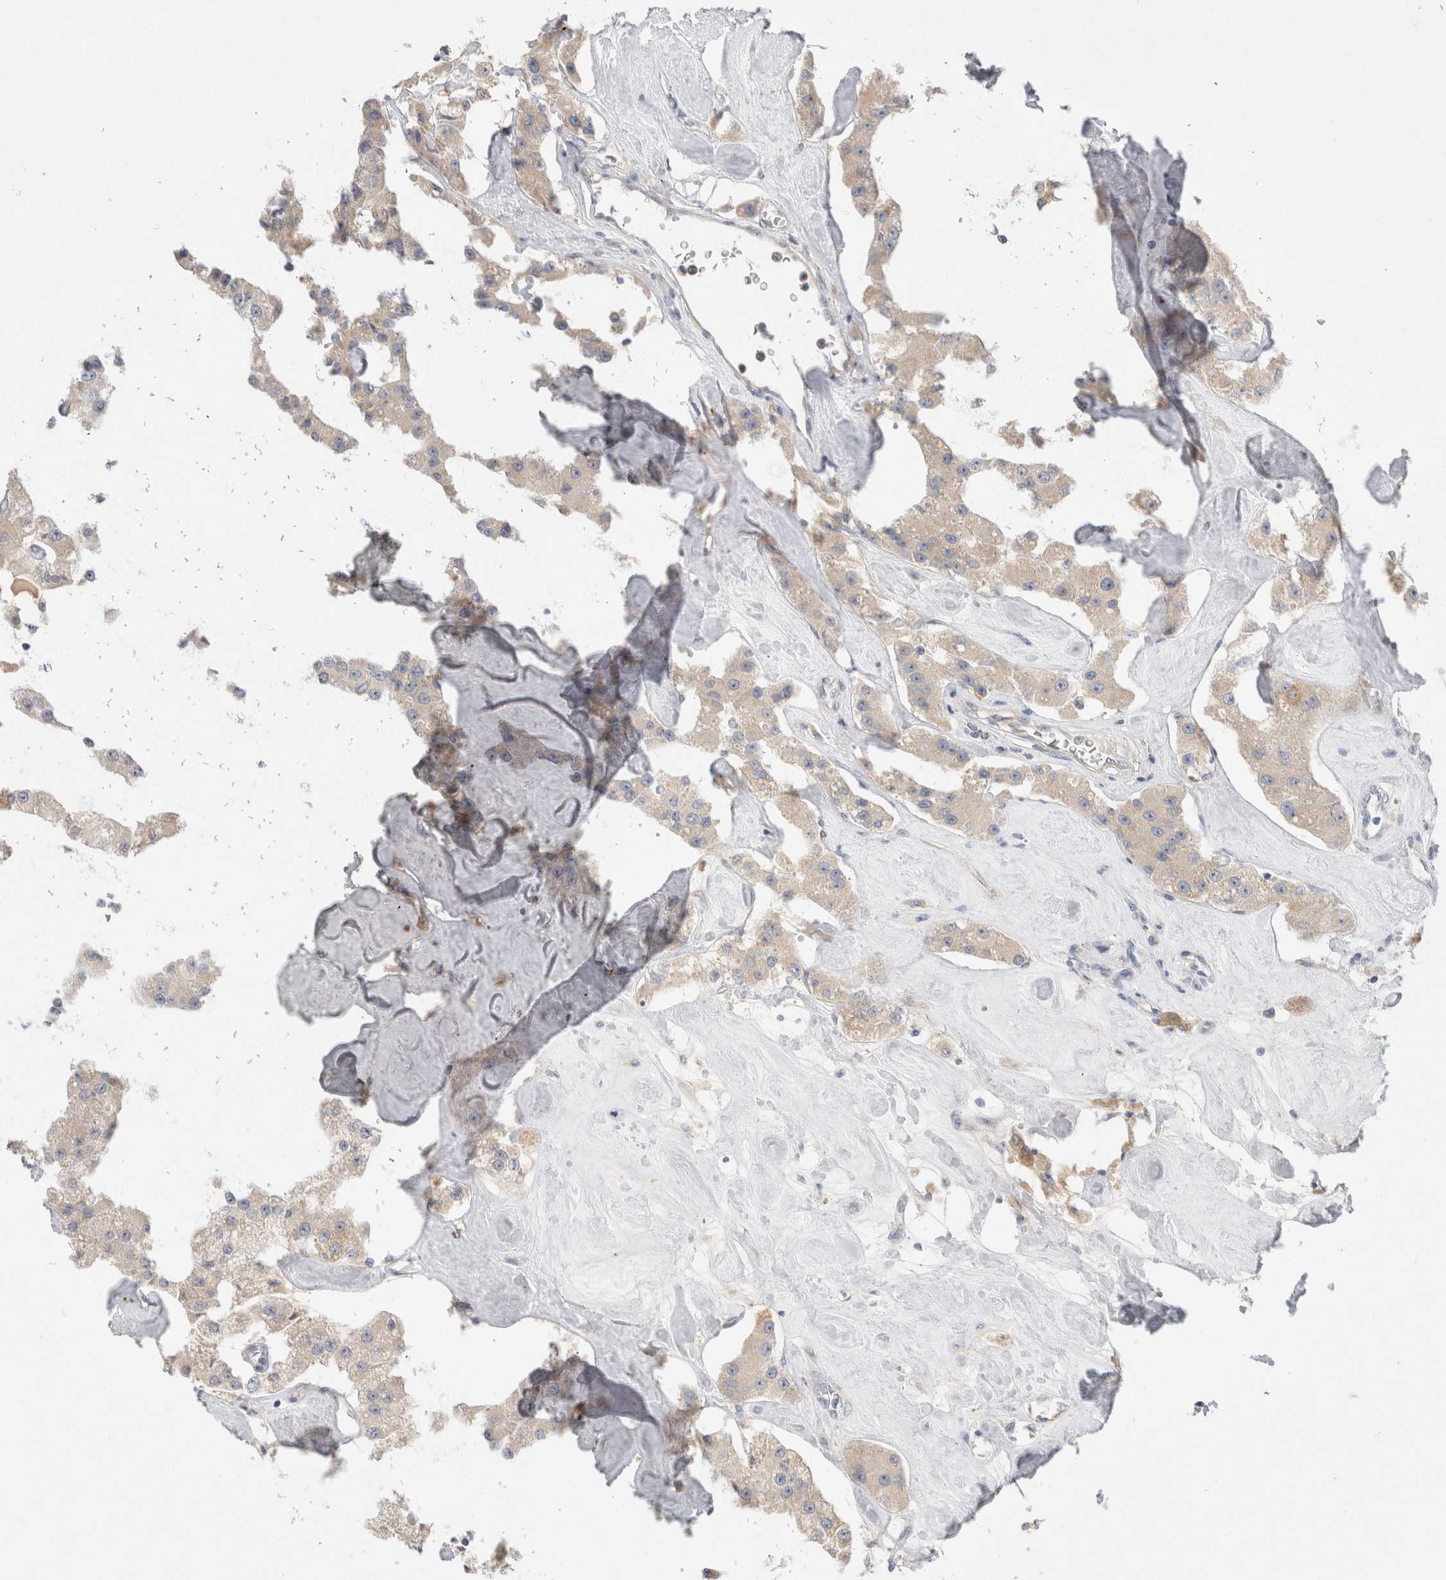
{"staining": {"intensity": "weak", "quantity": ">75%", "location": "cytoplasmic/membranous"}, "tissue": "carcinoid", "cell_type": "Tumor cells", "image_type": "cancer", "snomed": [{"axis": "morphology", "description": "Carcinoid, malignant, NOS"}, {"axis": "topography", "description": "Pancreas"}], "caption": "A photomicrograph of human carcinoid (malignant) stained for a protein displays weak cytoplasmic/membranous brown staining in tumor cells.", "gene": "GAS1", "patient": {"sex": "male", "age": 41}}